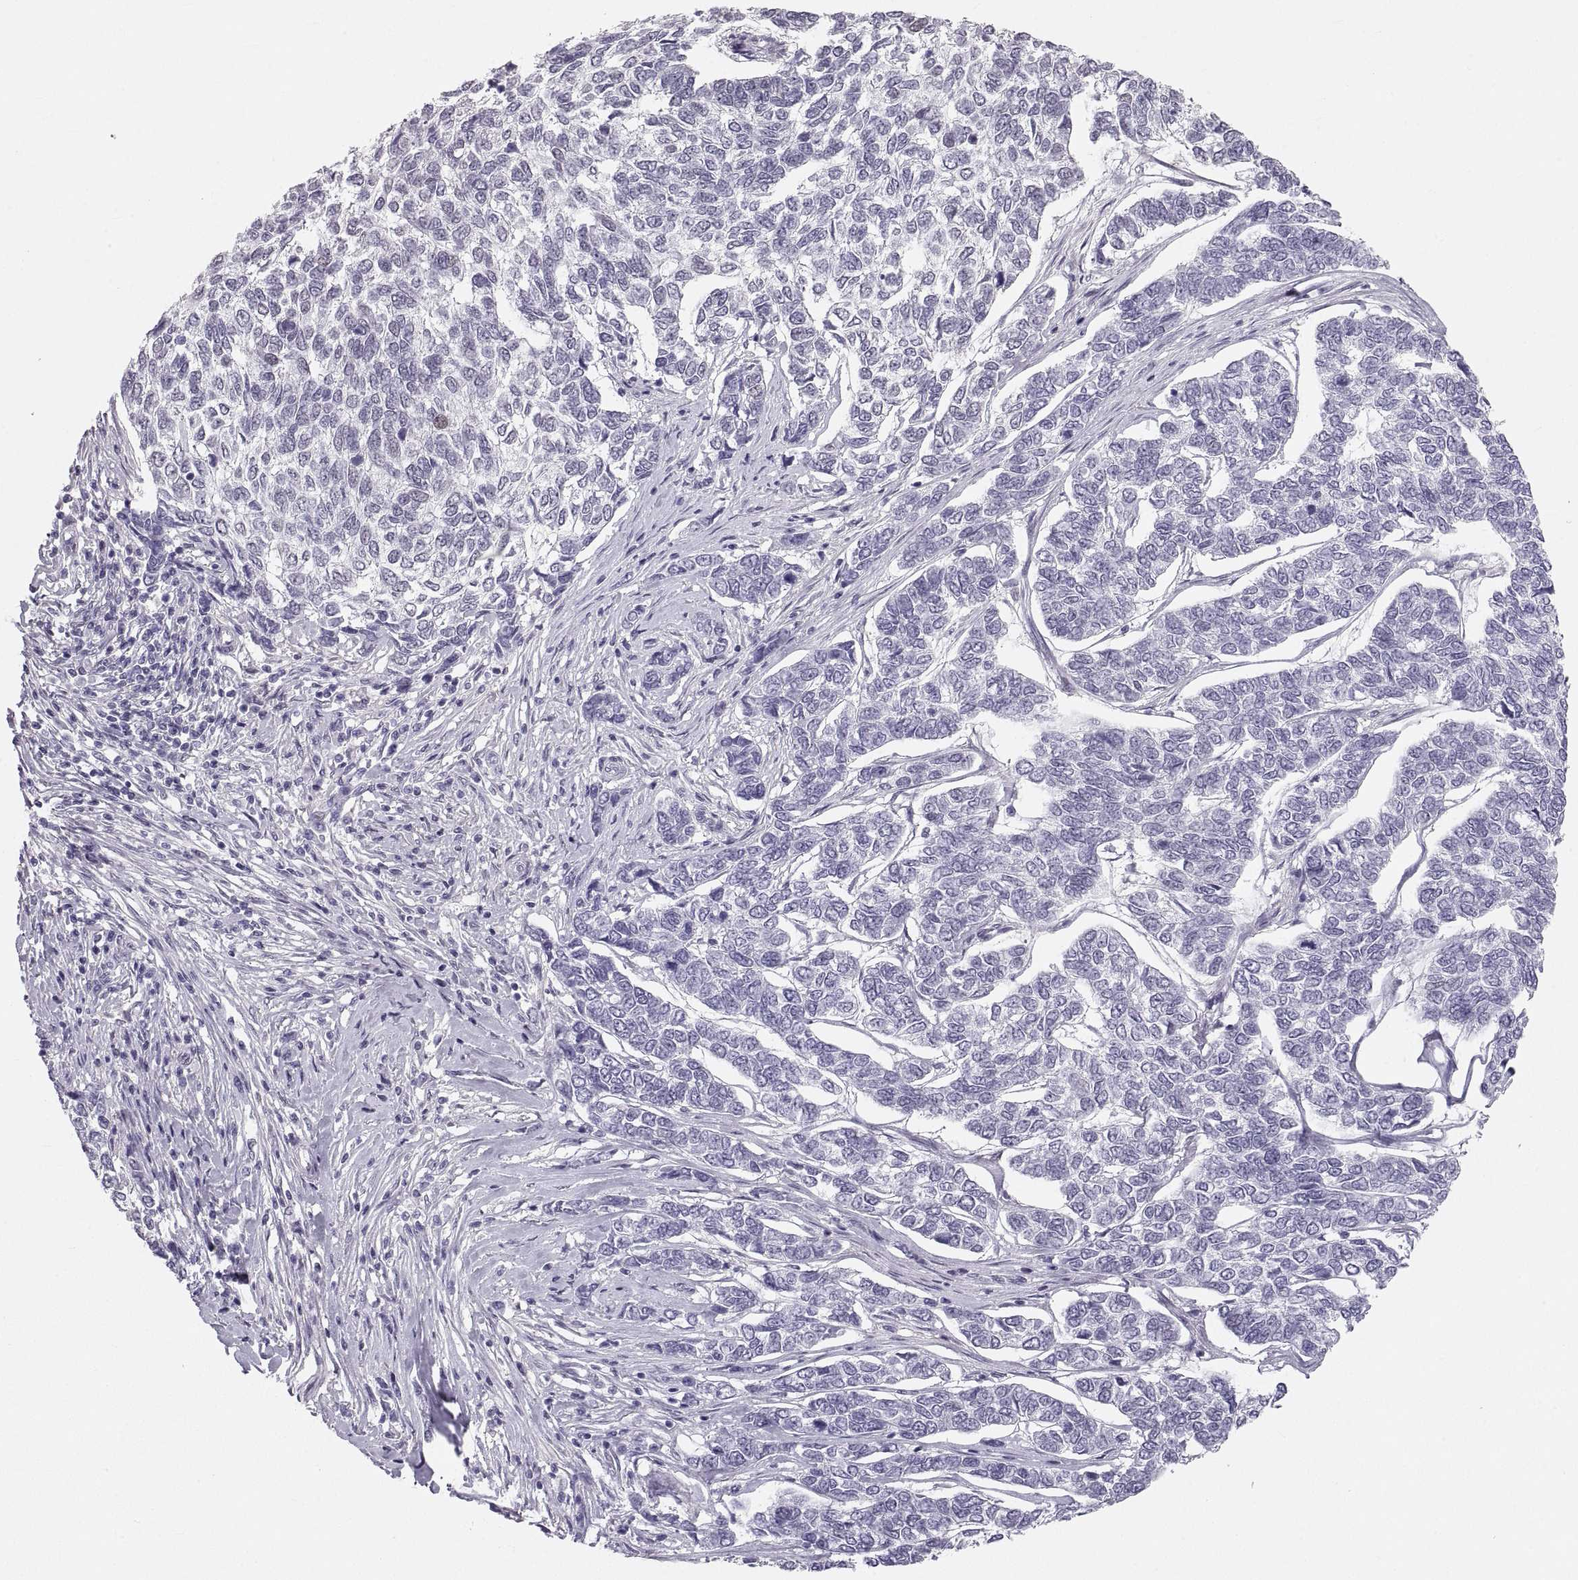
{"staining": {"intensity": "negative", "quantity": "none", "location": "none"}, "tissue": "skin cancer", "cell_type": "Tumor cells", "image_type": "cancer", "snomed": [{"axis": "morphology", "description": "Basal cell carcinoma"}, {"axis": "topography", "description": "Skin"}], "caption": "There is no significant staining in tumor cells of skin cancer.", "gene": "NANOS3", "patient": {"sex": "female", "age": 65}}